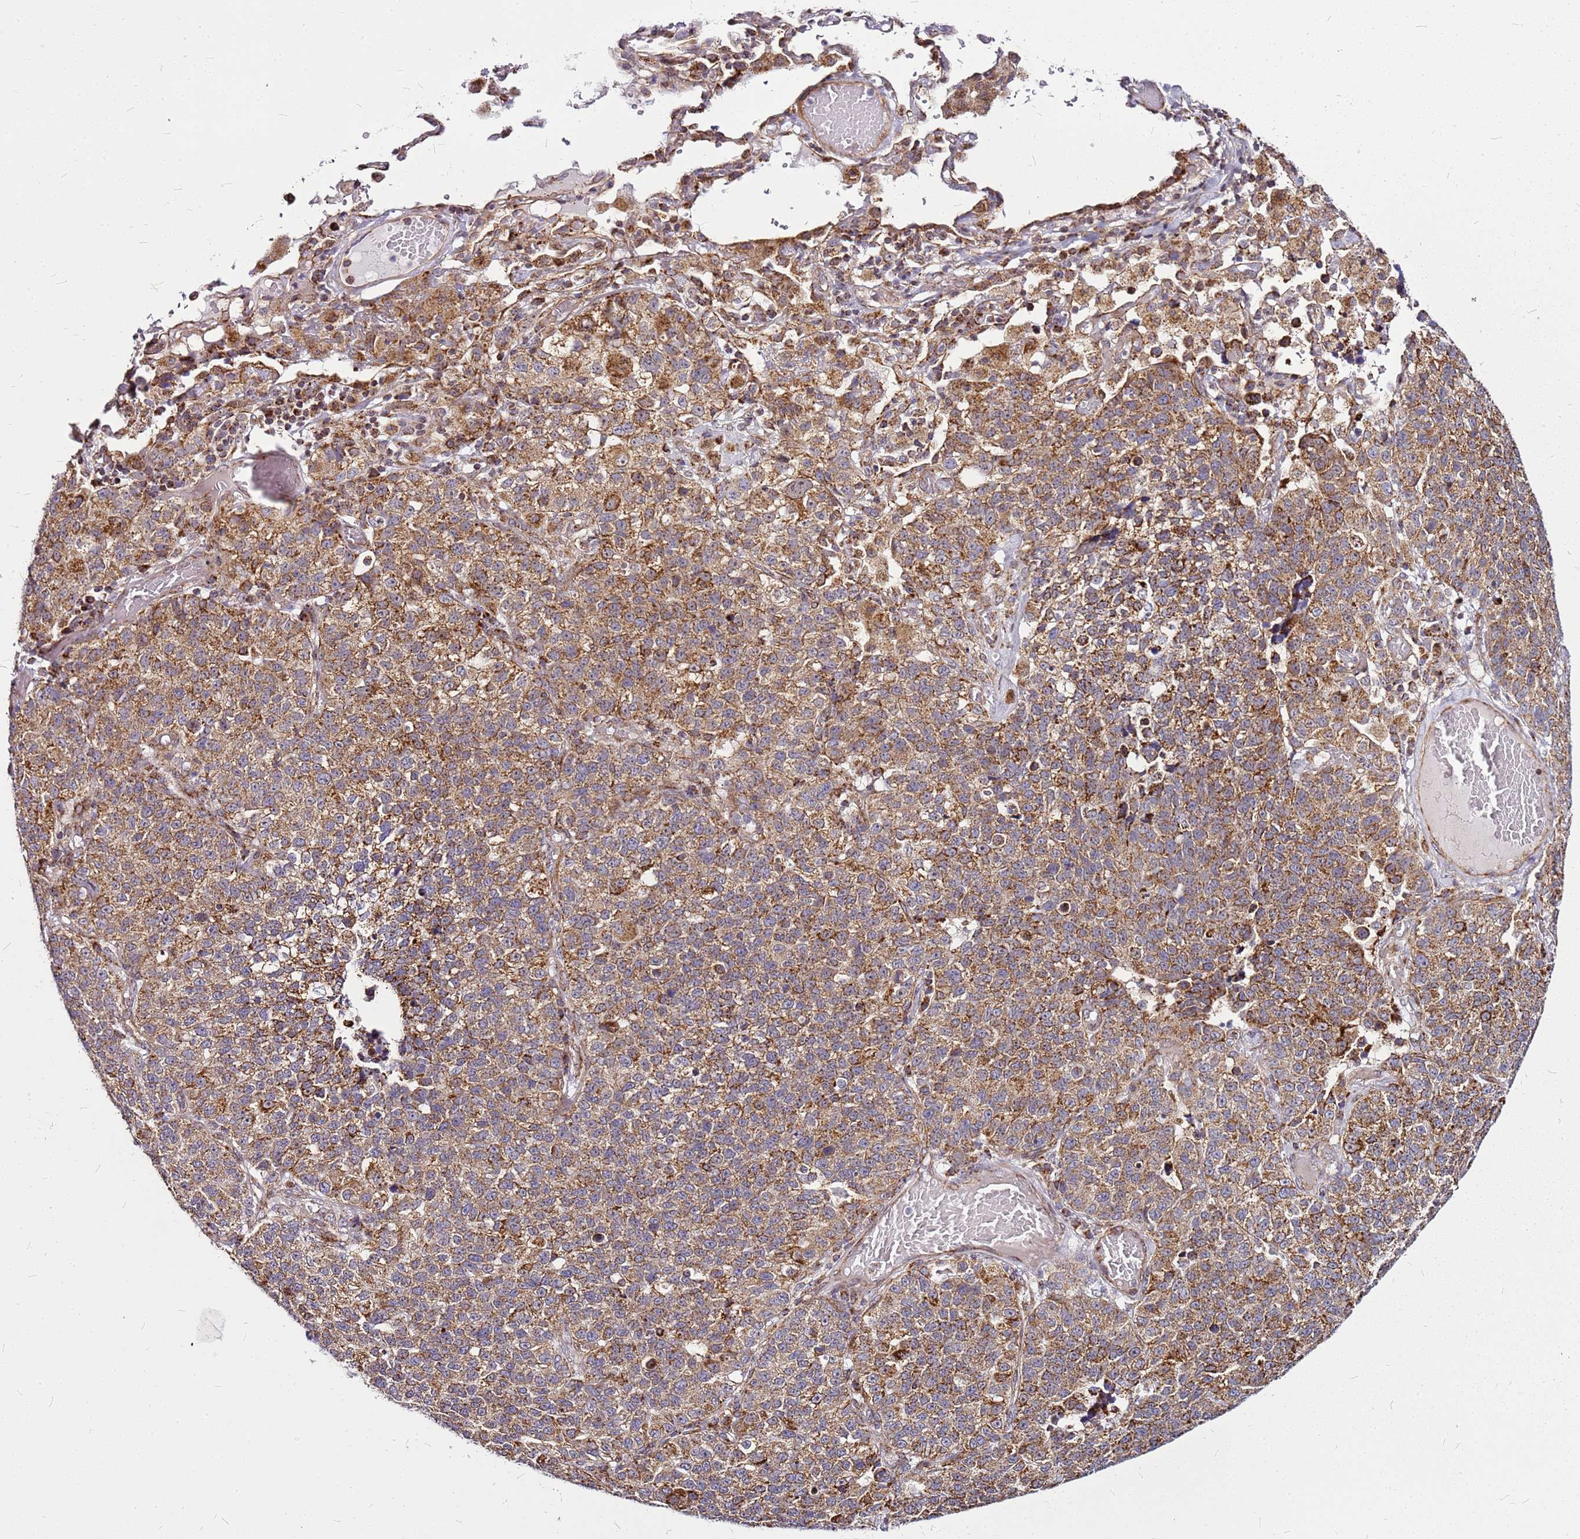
{"staining": {"intensity": "moderate", "quantity": ">75%", "location": "cytoplasmic/membranous"}, "tissue": "lung cancer", "cell_type": "Tumor cells", "image_type": "cancer", "snomed": [{"axis": "morphology", "description": "Adenocarcinoma, NOS"}, {"axis": "topography", "description": "Lung"}], "caption": "Tumor cells demonstrate moderate cytoplasmic/membranous expression in approximately >75% of cells in lung adenocarcinoma. (DAB IHC with brightfield microscopy, high magnification).", "gene": "OR51T1", "patient": {"sex": "male", "age": 49}}